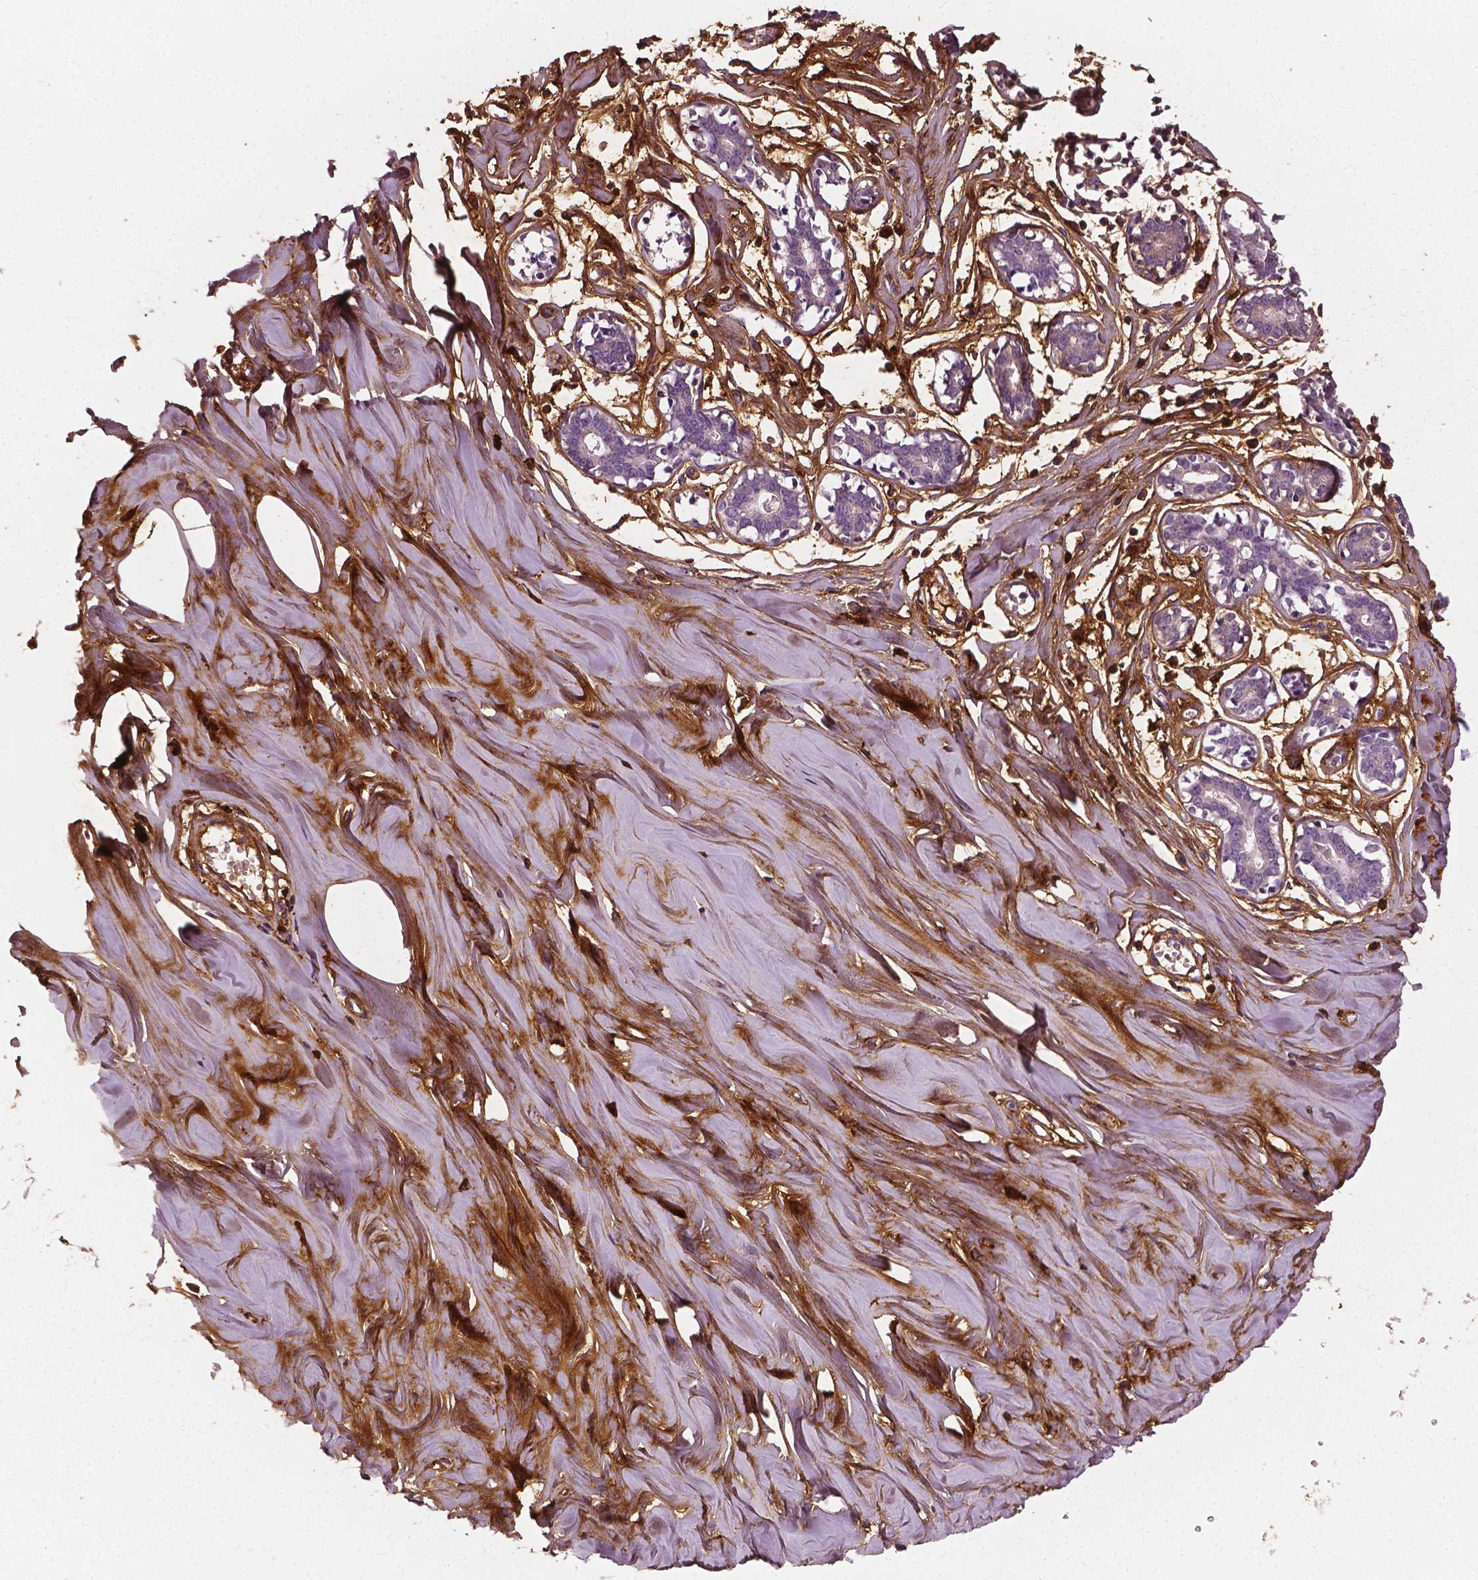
{"staining": {"intensity": "weak", "quantity": ">75%", "location": "cytoplasmic/membranous"}, "tissue": "breast", "cell_type": "Adipocytes", "image_type": "normal", "snomed": [{"axis": "morphology", "description": "Normal tissue, NOS"}, {"axis": "topography", "description": "Breast"}], "caption": "The image reveals a brown stain indicating the presence of a protein in the cytoplasmic/membranous of adipocytes in breast.", "gene": "FBLN1", "patient": {"sex": "female", "age": 27}}